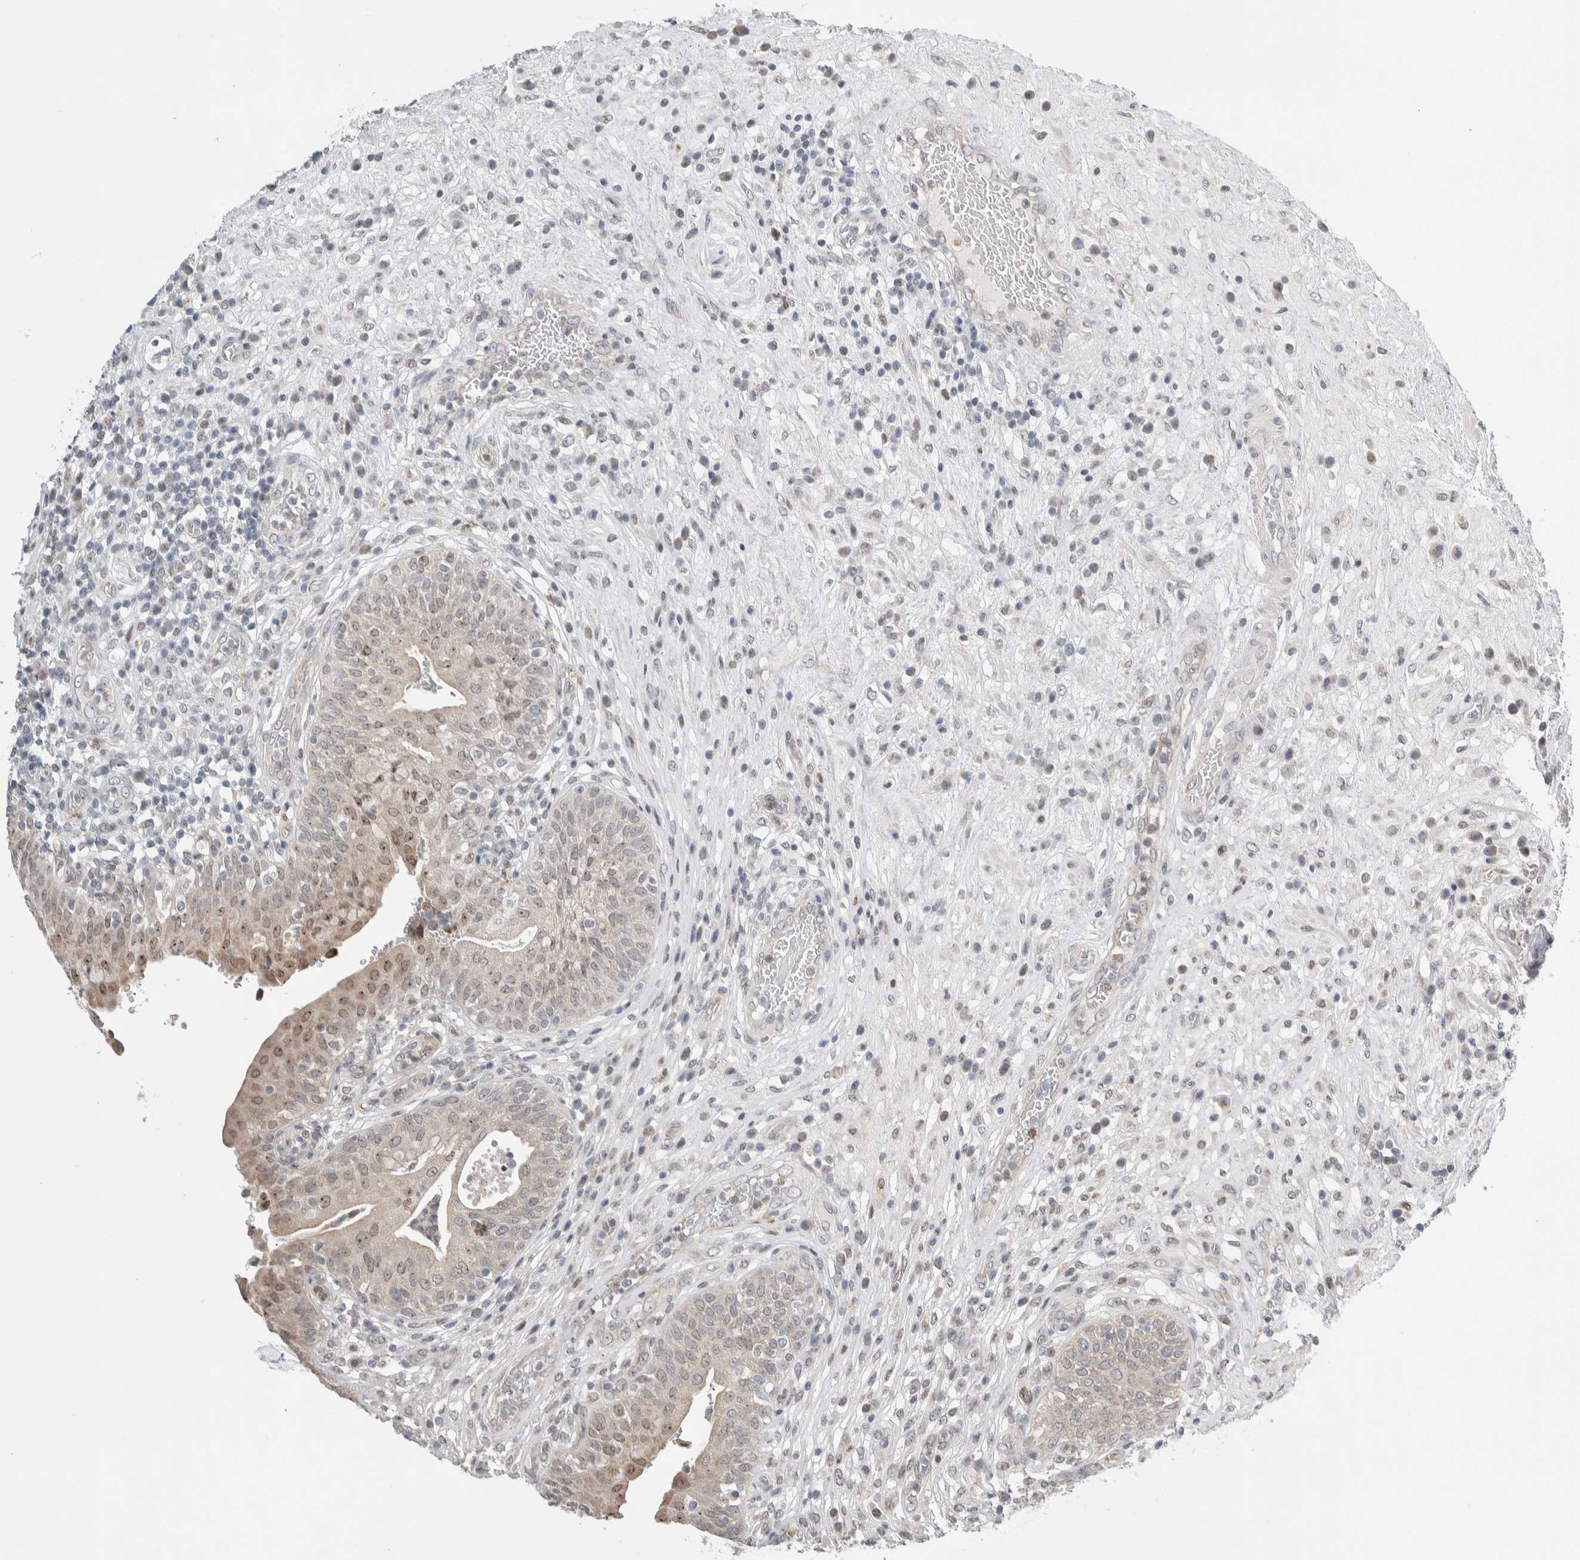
{"staining": {"intensity": "moderate", "quantity": "25%-75%", "location": "cytoplasmic/membranous,nuclear"}, "tissue": "urinary bladder", "cell_type": "Urothelial cells", "image_type": "normal", "snomed": [{"axis": "morphology", "description": "Normal tissue, NOS"}, {"axis": "topography", "description": "Urinary bladder"}], "caption": "IHC of unremarkable human urinary bladder shows medium levels of moderate cytoplasmic/membranous,nuclear positivity in about 25%-75% of urothelial cells. The staining was performed using DAB, with brown indicating positive protein expression. Nuclei are stained blue with hematoxylin.", "gene": "NEUROD1", "patient": {"sex": "female", "age": 62}}